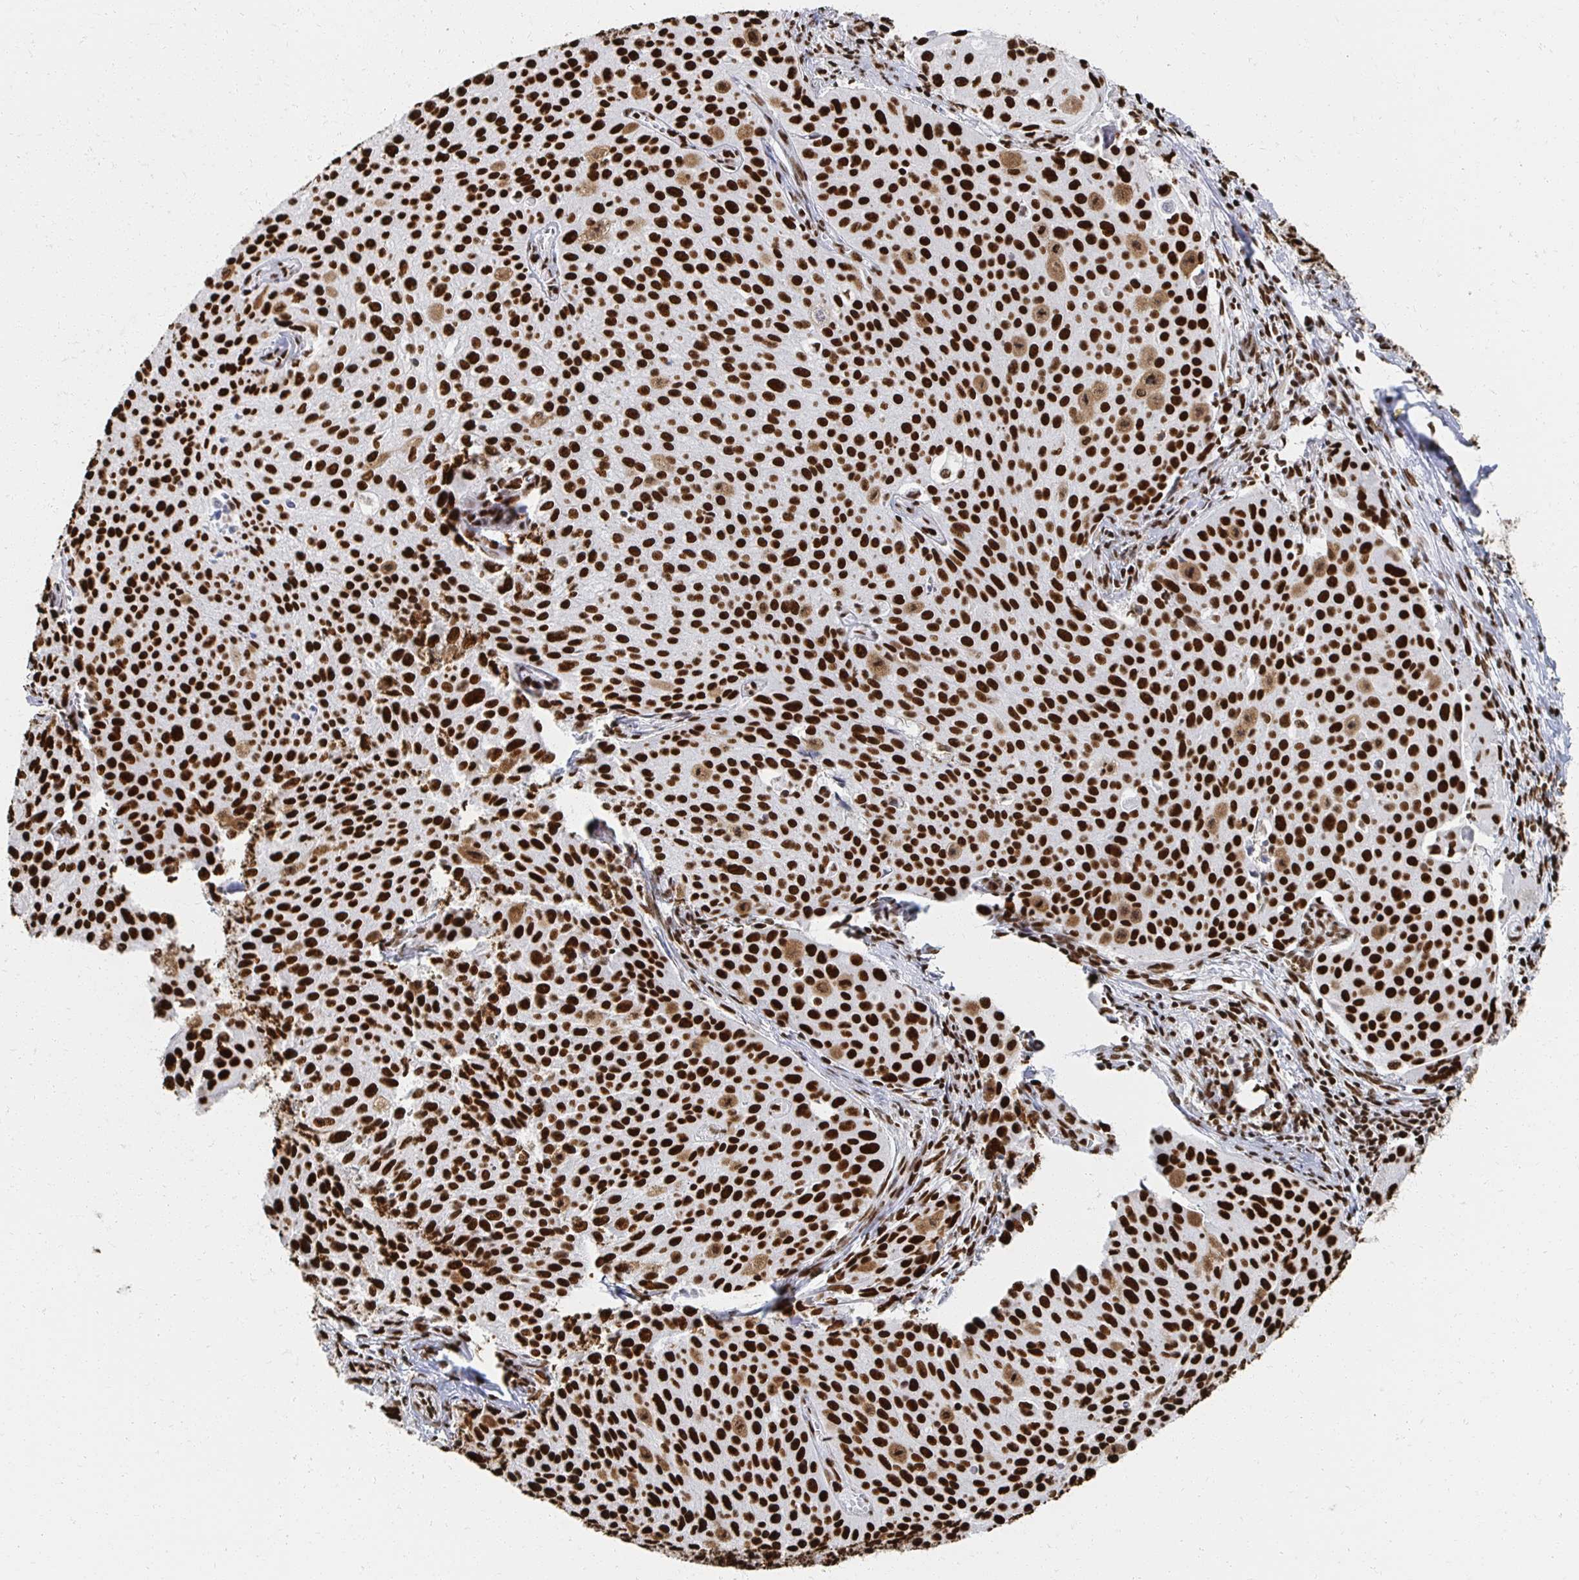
{"staining": {"intensity": "strong", "quantity": ">75%", "location": "nuclear"}, "tissue": "cervical cancer", "cell_type": "Tumor cells", "image_type": "cancer", "snomed": [{"axis": "morphology", "description": "Squamous cell carcinoma, NOS"}, {"axis": "topography", "description": "Cervix"}], "caption": "Human cervical cancer stained with a brown dye shows strong nuclear positive staining in about >75% of tumor cells.", "gene": "RBBP7", "patient": {"sex": "female", "age": 38}}